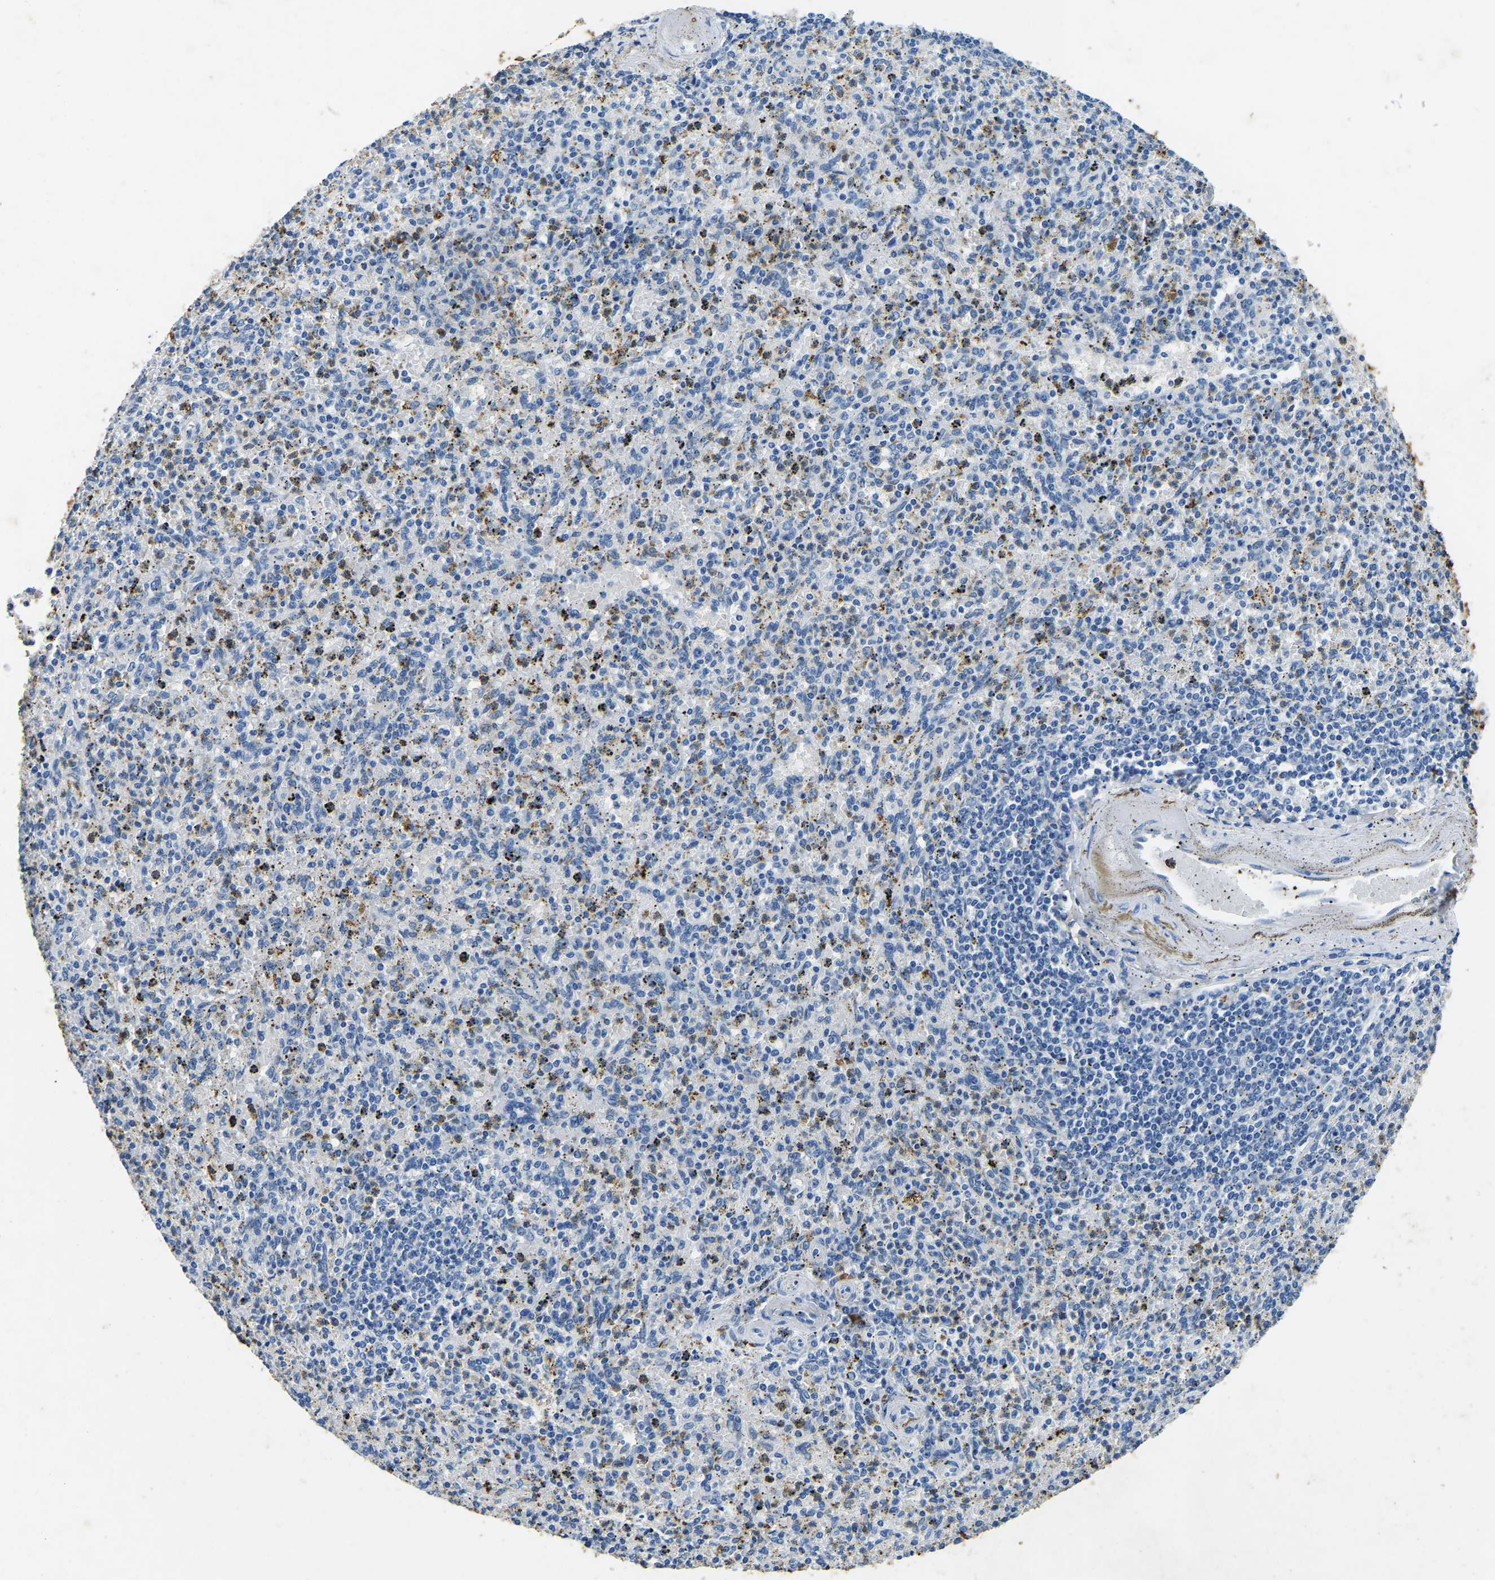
{"staining": {"intensity": "negative", "quantity": "none", "location": "none"}, "tissue": "spleen", "cell_type": "Cells in red pulp", "image_type": "normal", "snomed": [{"axis": "morphology", "description": "Normal tissue, NOS"}, {"axis": "topography", "description": "Spleen"}], "caption": "Immunohistochemistry (IHC) of unremarkable human spleen displays no positivity in cells in red pulp. The staining is performed using DAB (3,3'-diaminobenzidine) brown chromogen with nuclei counter-stained in using hematoxylin.", "gene": "UBN2", "patient": {"sex": "male", "age": 72}}